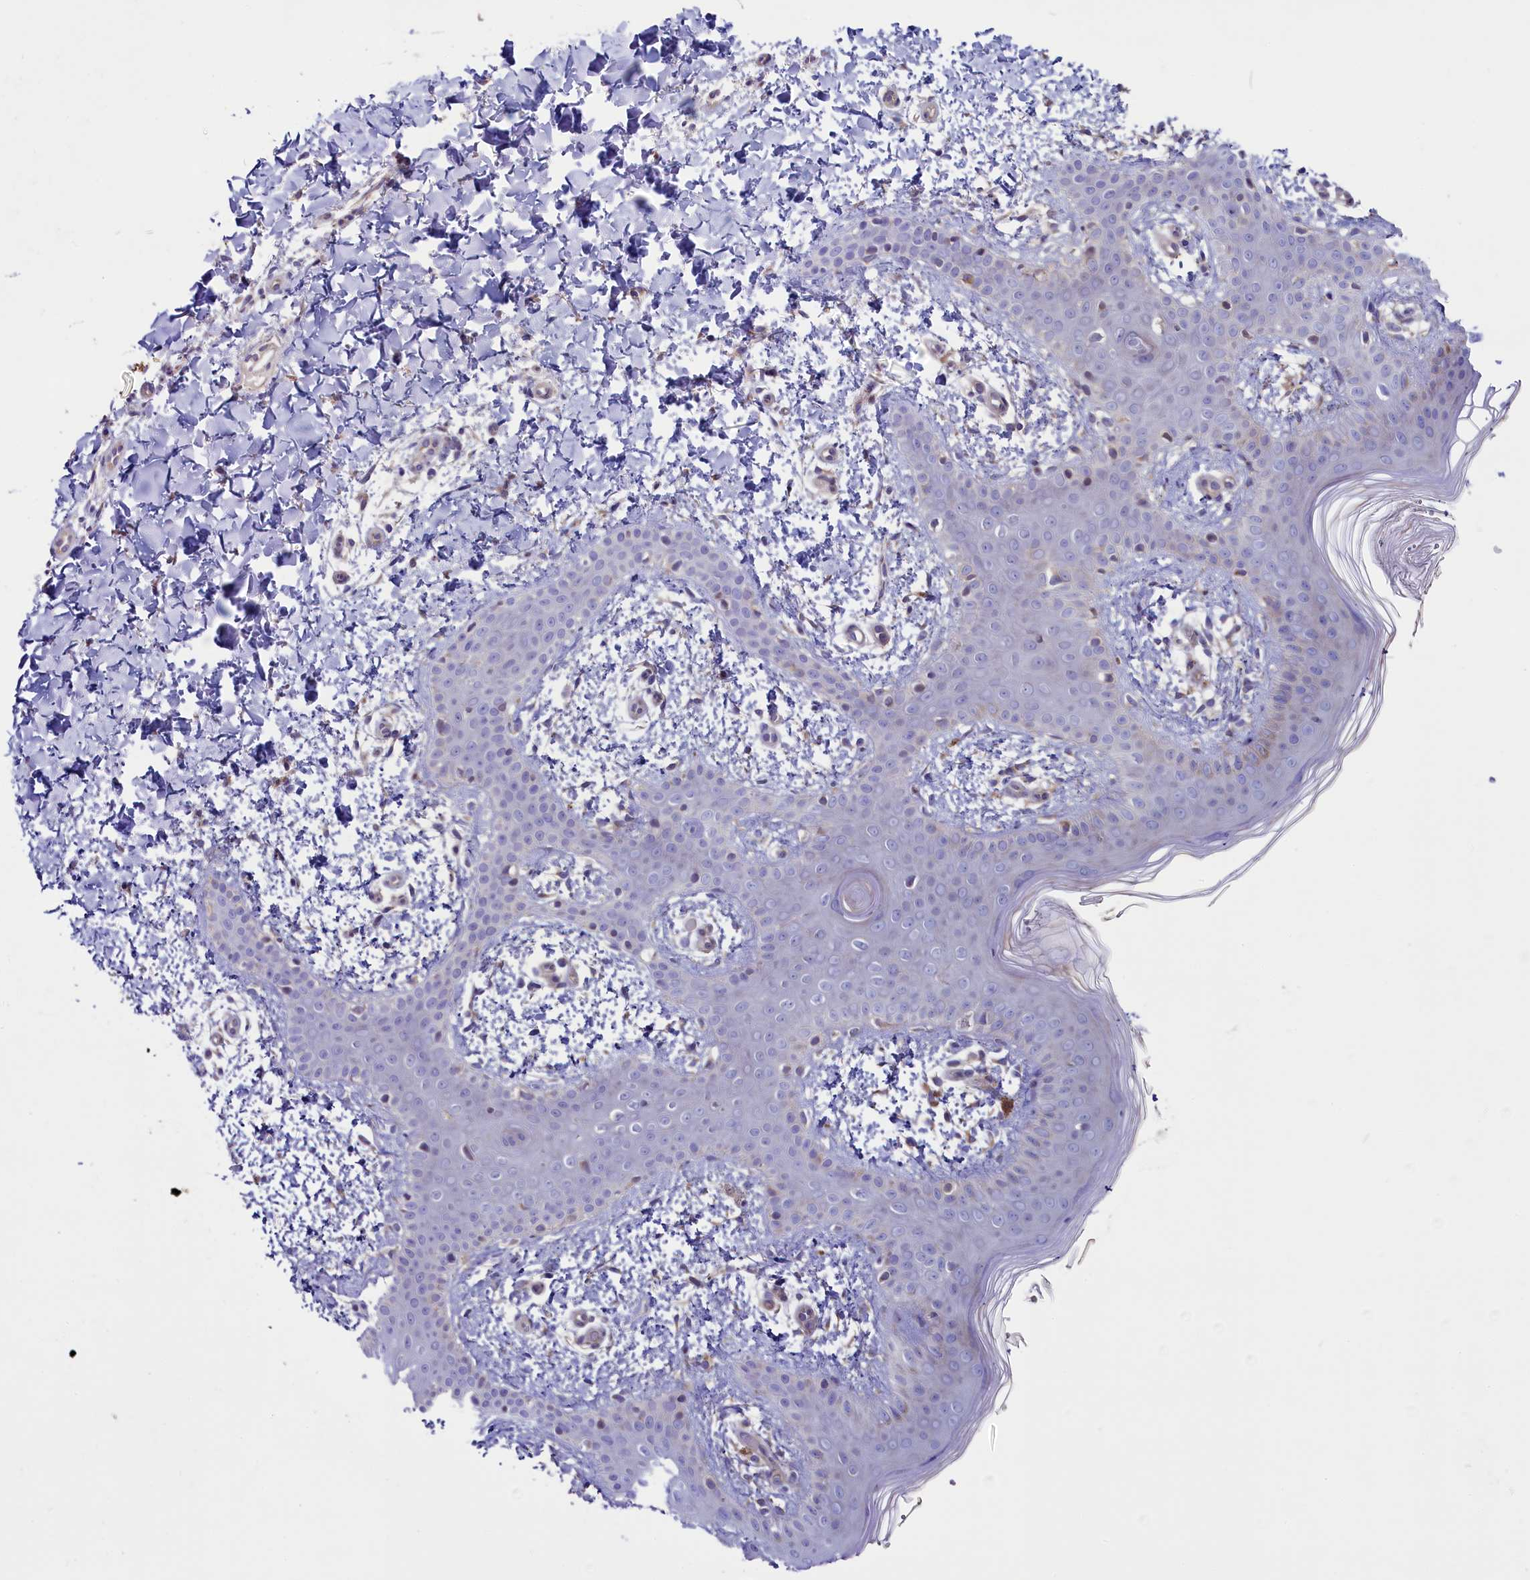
{"staining": {"intensity": "weak", "quantity": ">75%", "location": "cytoplasmic/membranous"}, "tissue": "skin", "cell_type": "Fibroblasts", "image_type": "normal", "snomed": [{"axis": "morphology", "description": "Normal tissue, NOS"}, {"axis": "topography", "description": "Skin"}], "caption": "Weak cytoplasmic/membranous expression for a protein is present in about >75% of fibroblasts of unremarkable skin using IHC.", "gene": "GPR108", "patient": {"sex": "male", "age": 36}}